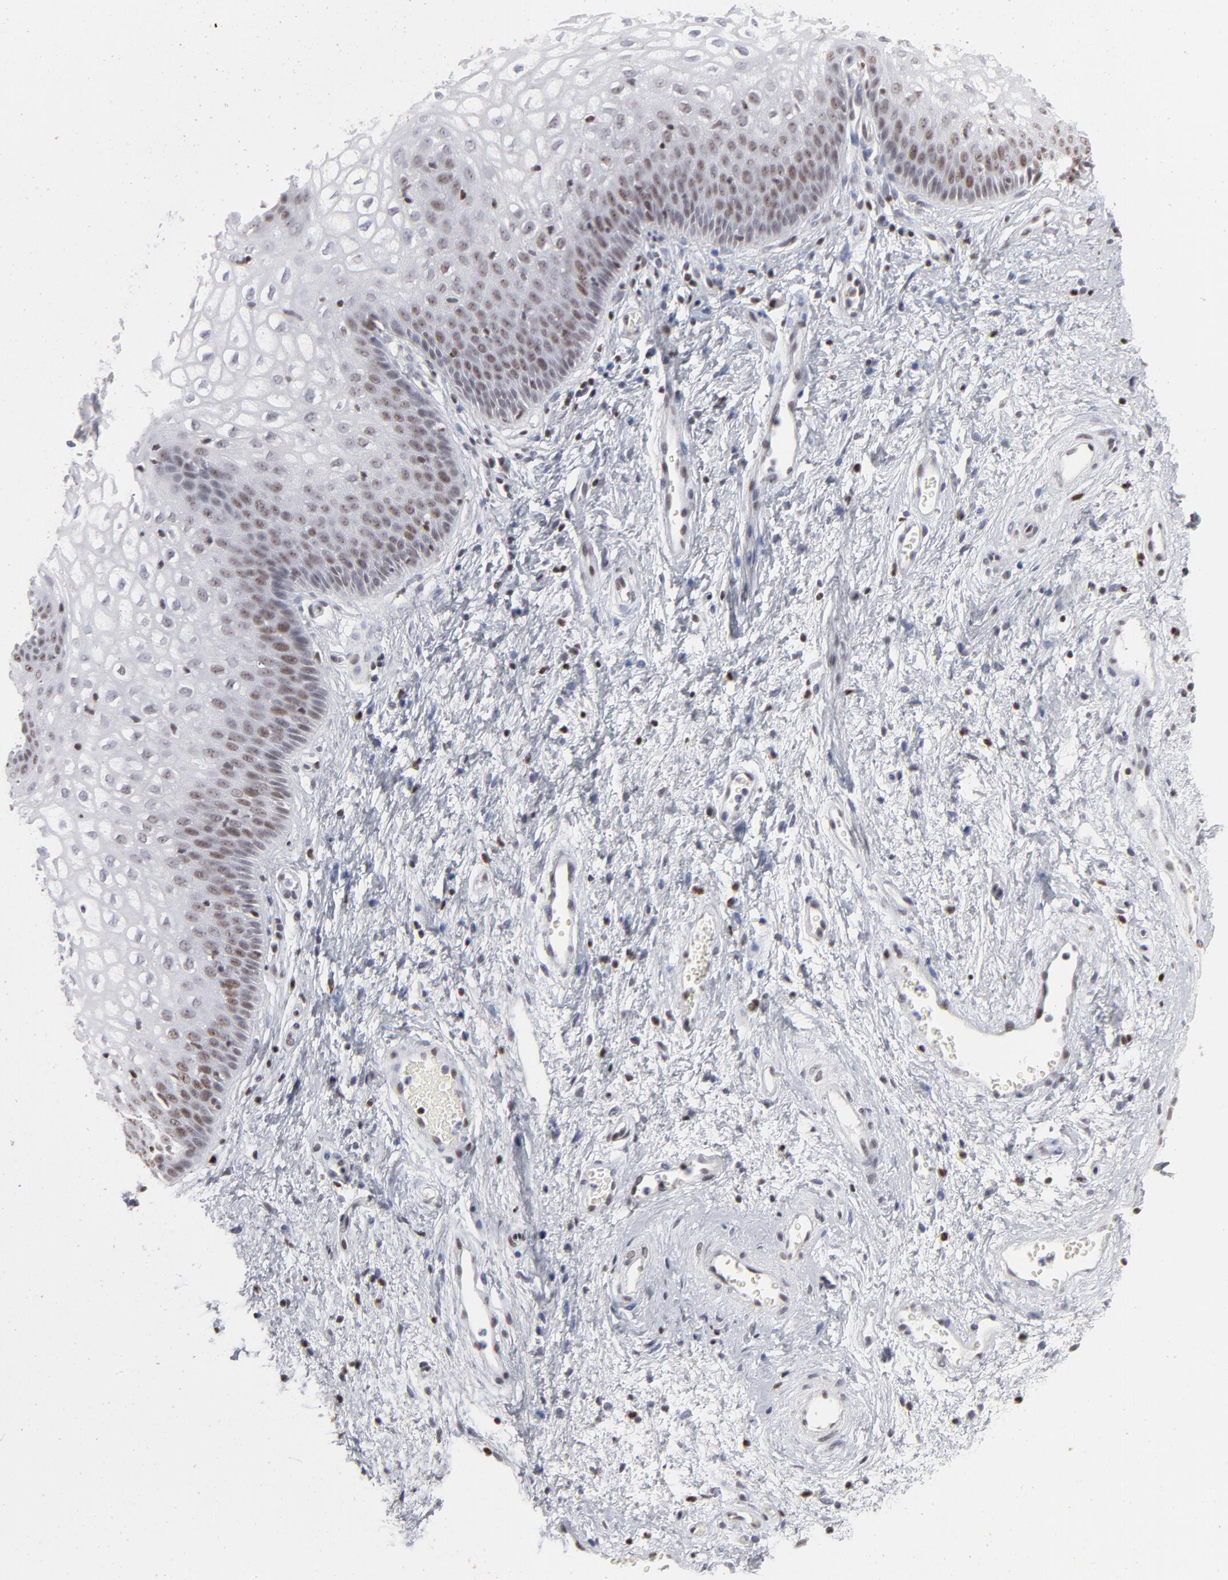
{"staining": {"intensity": "moderate", "quantity": "25%-75%", "location": "nuclear"}, "tissue": "vagina", "cell_type": "Squamous epithelial cells", "image_type": "normal", "snomed": [{"axis": "morphology", "description": "Normal tissue, NOS"}, {"axis": "topography", "description": "Vagina"}], "caption": "This image displays immunohistochemistry staining of normal human vagina, with medium moderate nuclear staining in about 25%-75% of squamous epithelial cells.", "gene": "PARP1", "patient": {"sex": "female", "age": 34}}